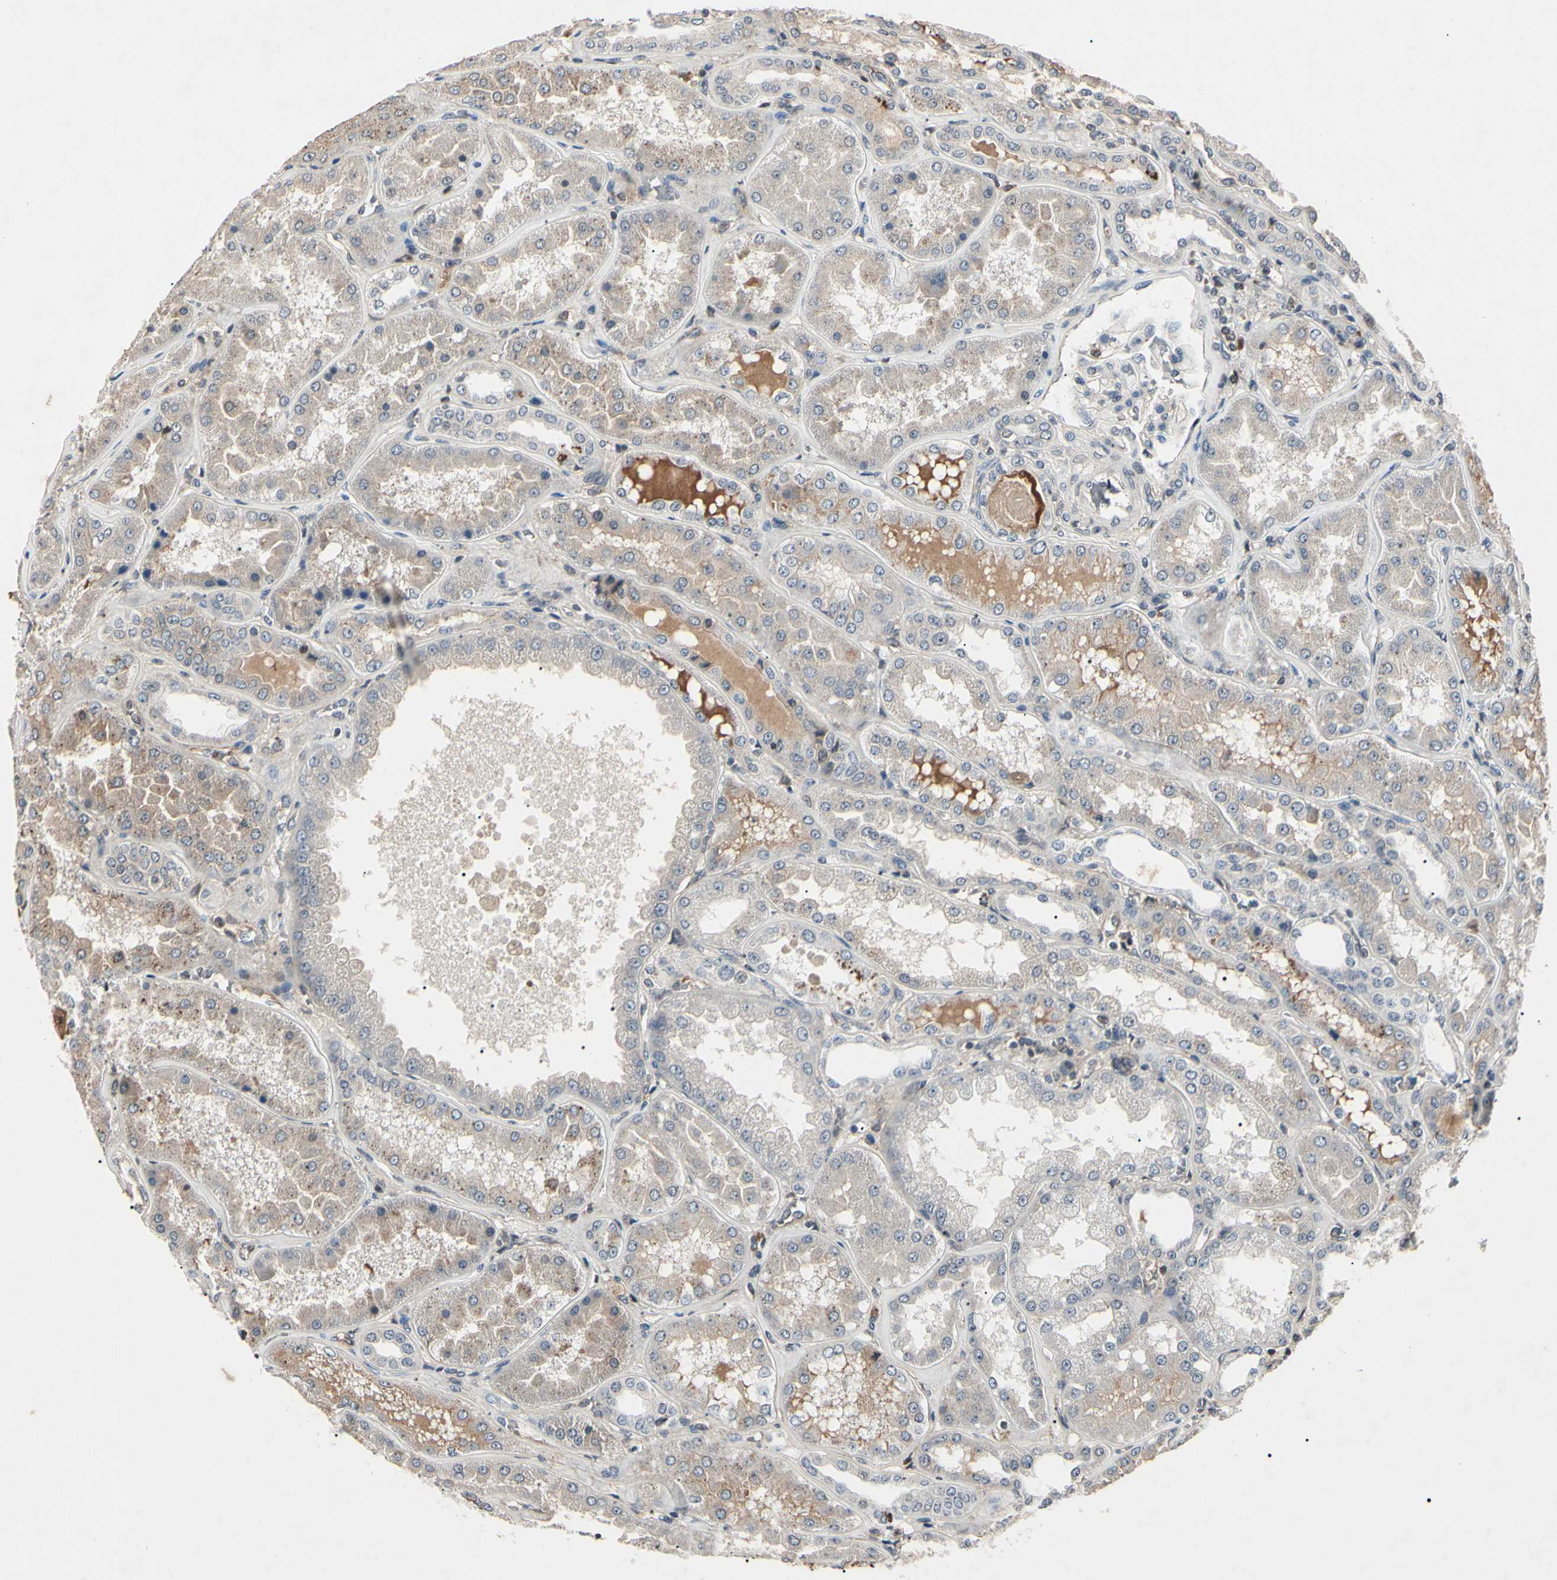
{"staining": {"intensity": "negative", "quantity": "none", "location": "none"}, "tissue": "kidney", "cell_type": "Cells in glomeruli", "image_type": "normal", "snomed": [{"axis": "morphology", "description": "Normal tissue, NOS"}, {"axis": "topography", "description": "Kidney"}], "caption": "Immunohistochemistry micrograph of normal kidney stained for a protein (brown), which exhibits no staining in cells in glomeruli. The staining was performed using DAB (3,3'-diaminobenzidine) to visualize the protein expression in brown, while the nuclei were stained in blue with hematoxylin (Magnification: 20x).", "gene": "AEBP1", "patient": {"sex": "female", "age": 56}}